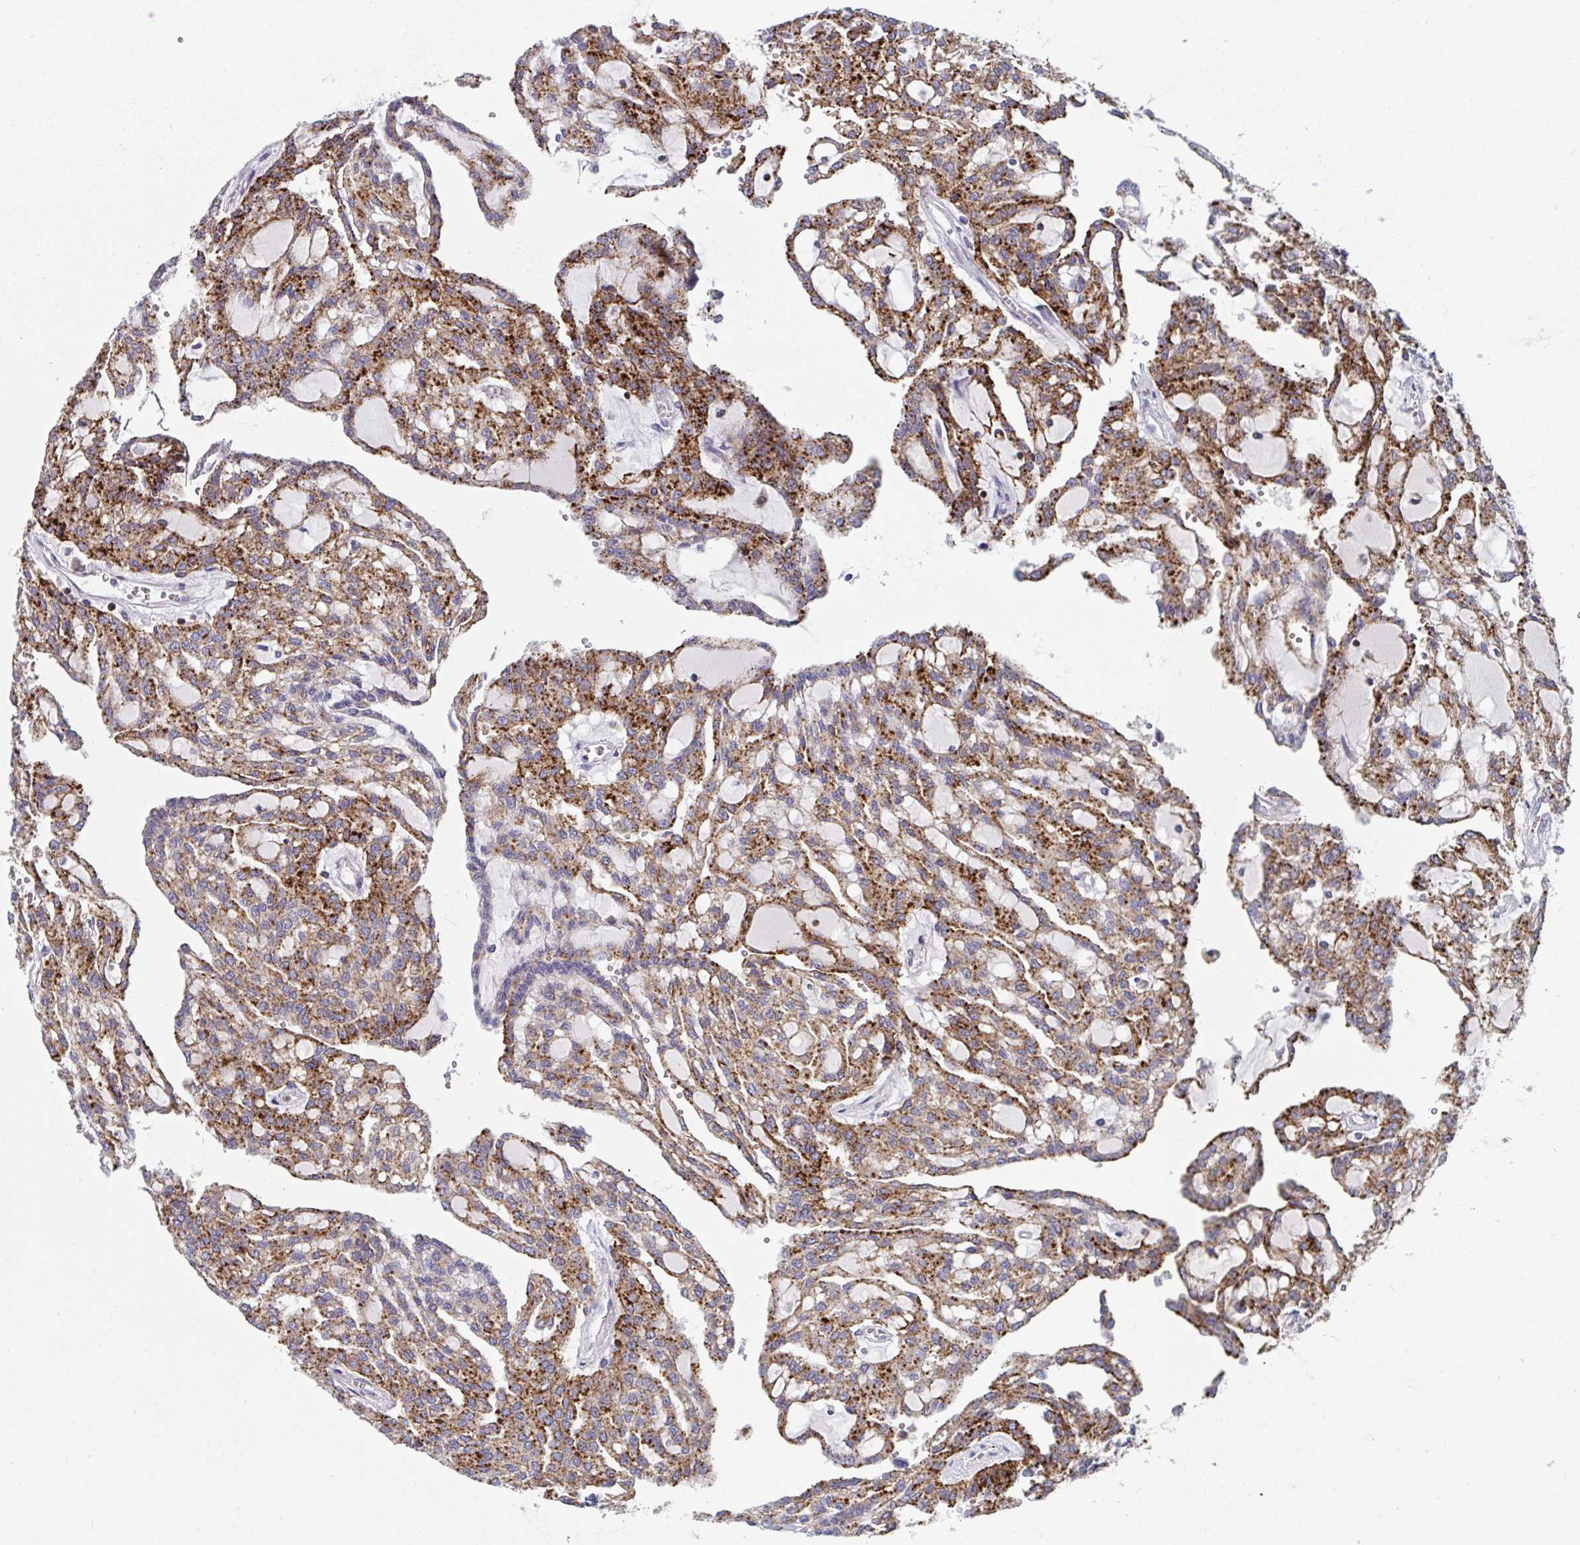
{"staining": {"intensity": "strong", "quantity": ">75%", "location": "cytoplasmic/membranous"}, "tissue": "renal cancer", "cell_type": "Tumor cells", "image_type": "cancer", "snomed": [{"axis": "morphology", "description": "Adenocarcinoma, NOS"}, {"axis": "topography", "description": "Kidney"}], "caption": "Renal adenocarcinoma stained with a protein marker reveals strong staining in tumor cells.", "gene": "AOC2", "patient": {"sex": "male", "age": 63}}